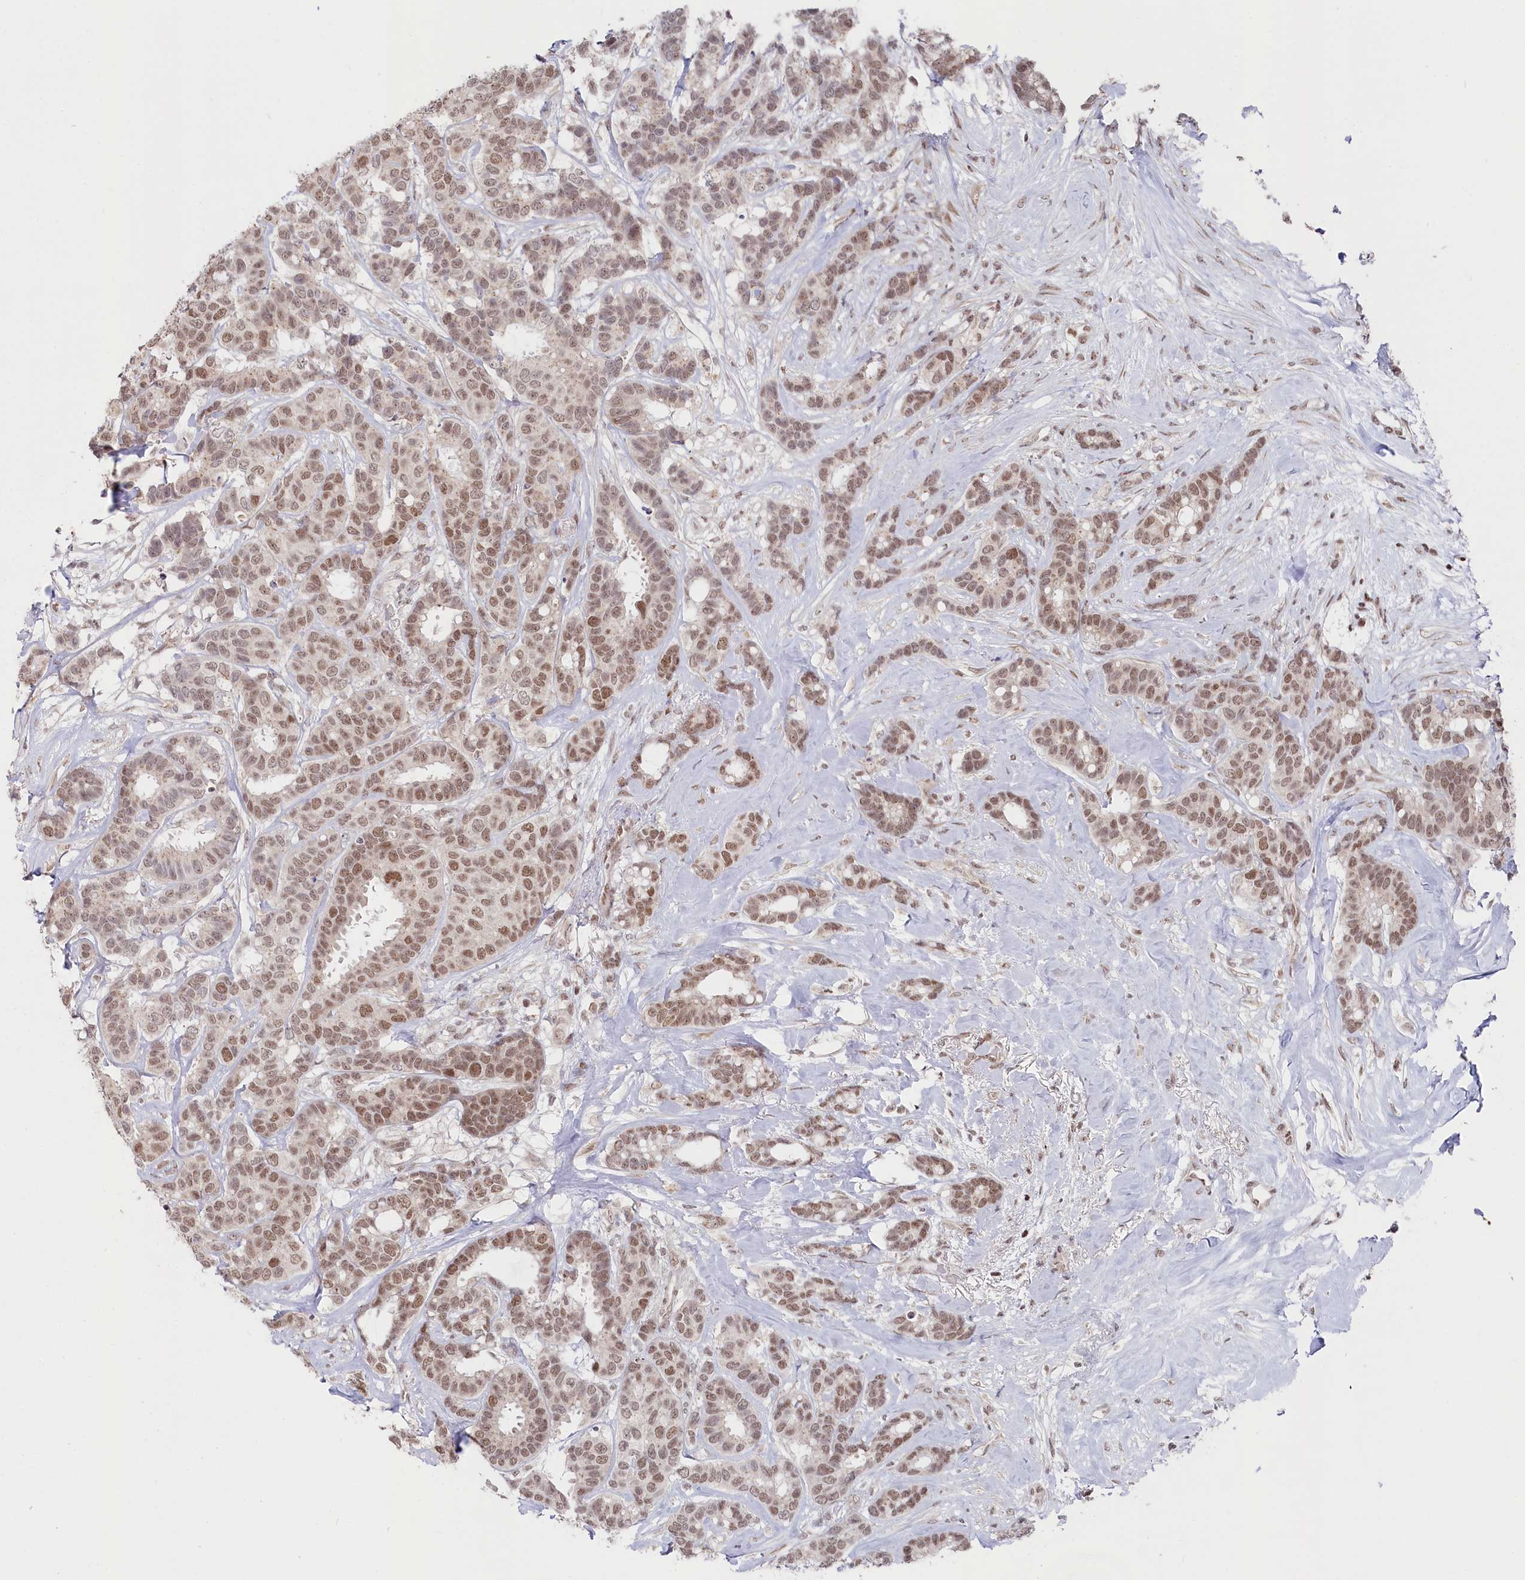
{"staining": {"intensity": "moderate", "quantity": ">75%", "location": "nuclear"}, "tissue": "breast cancer", "cell_type": "Tumor cells", "image_type": "cancer", "snomed": [{"axis": "morphology", "description": "Duct carcinoma"}, {"axis": "topography", "description": "Breast"}], "caption": "Tumor cells reveal medium levels of moderate nuclear expression in approximately >75% of cells in infiltrating ductal carcinoma (breast).", "gene": "CGGBP1", "patient": {"sex": "female", "age": 87}}